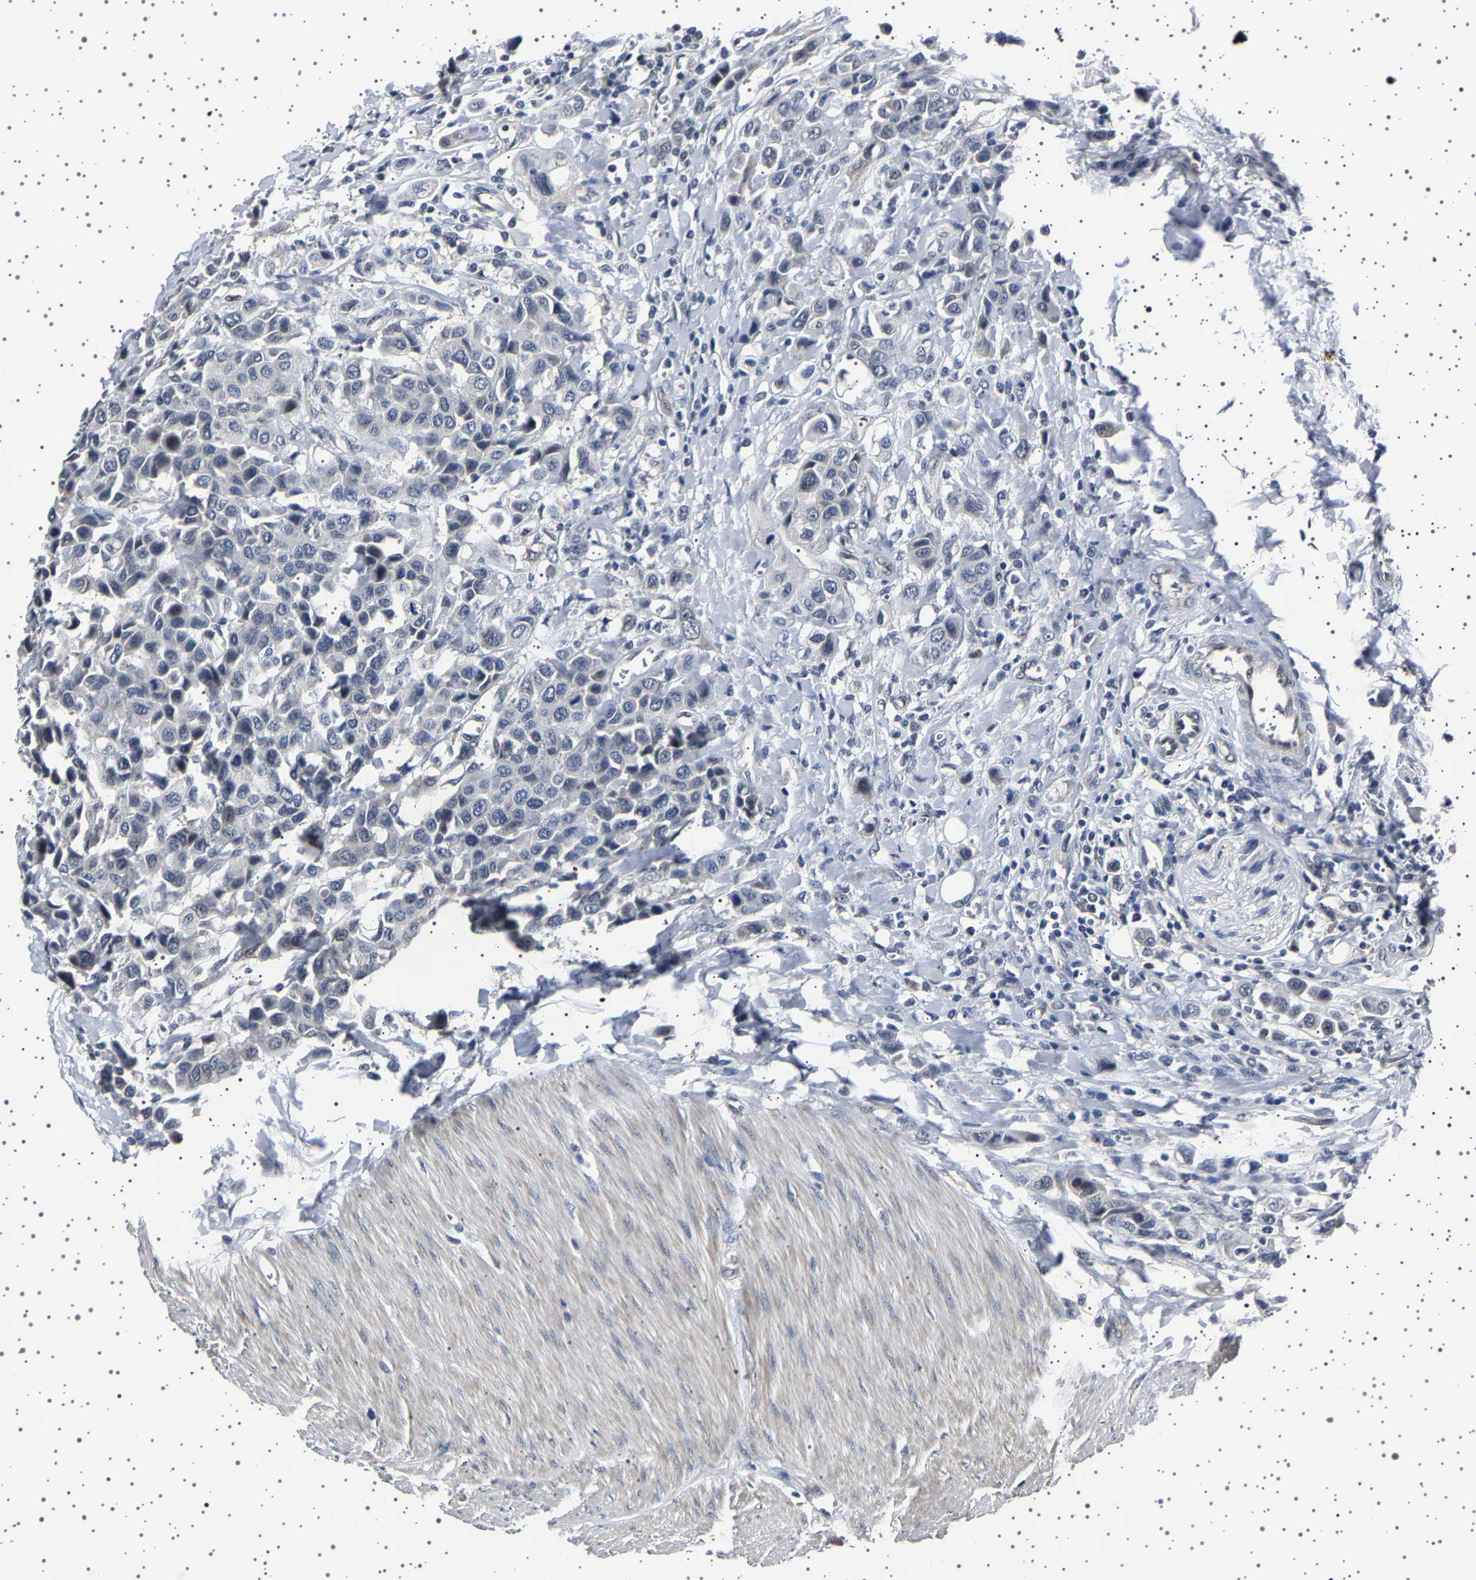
{"staining": {"intensity": "negative", "quantity": "none", "location": "none"}, "tissue": "urothelial cancer", "cell_type": "Tumor cells", "image_type": "cancer", "snomed": [{"axis": "morphology", "description": "Urothelial carcinoma, High grade"}, {"axis": "topography", "description": "Urinary bladder"}], "caption": "There is no significant expression in tumor cells of urothelial carcinoma (high-grade).", "gene": "IL10RB", "patient": {"sex": "male", "age": 50}}